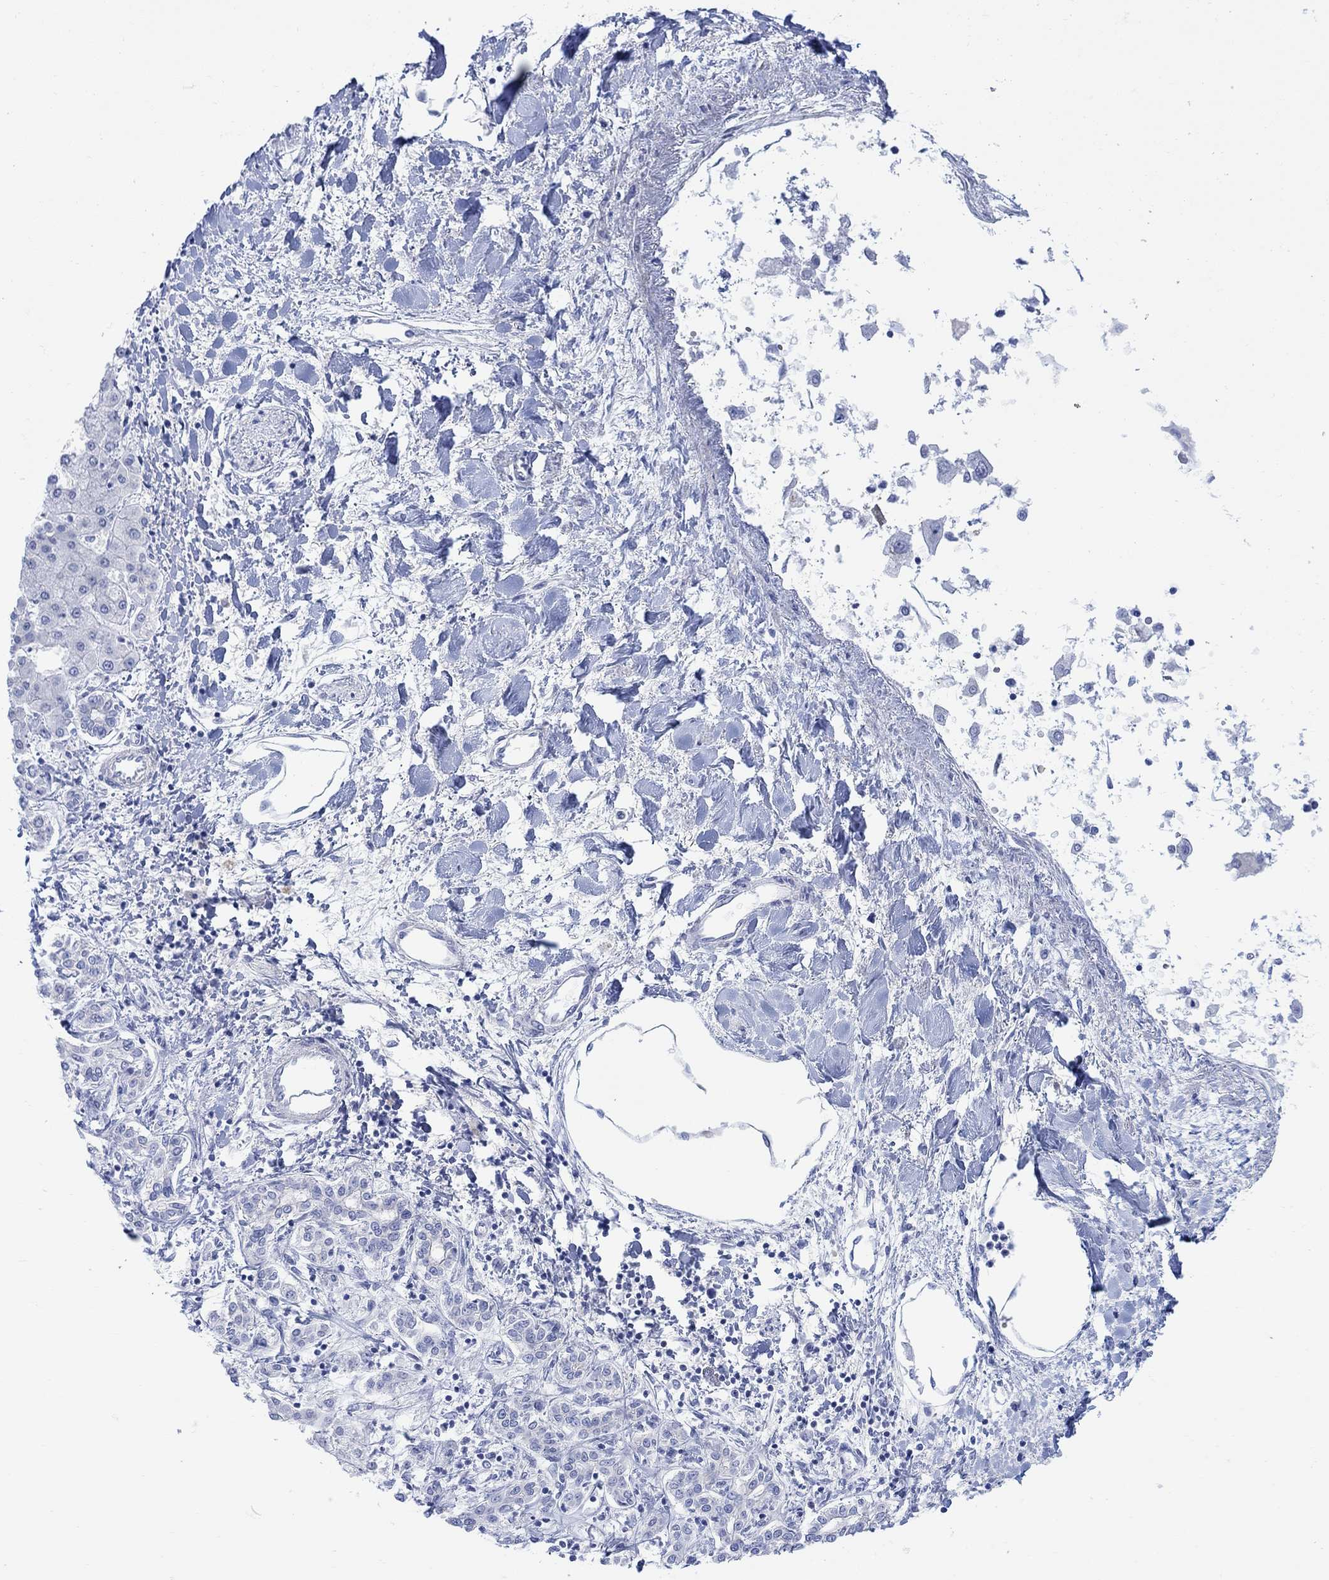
{"staining": {"intensity": "negative", "quantity": "none", "location": "none"}, "tissue": "liver cancer", "cell_type": "Tumor cells", "image_type": "cancer", "snomed": [{"axis": "morphology", "description": "Cholangiocarcinoma"}, {"axis": "topography", "description": "Liver"}], "caption": "Liver cholangiocarcinoma was stained to show a protein in brown. There is no significant staining in tumor cells. (IHC, brightfield microscopy, high magnification).", "gene": "TLDC2", "patient": {"sex": "female", "age": 64}}